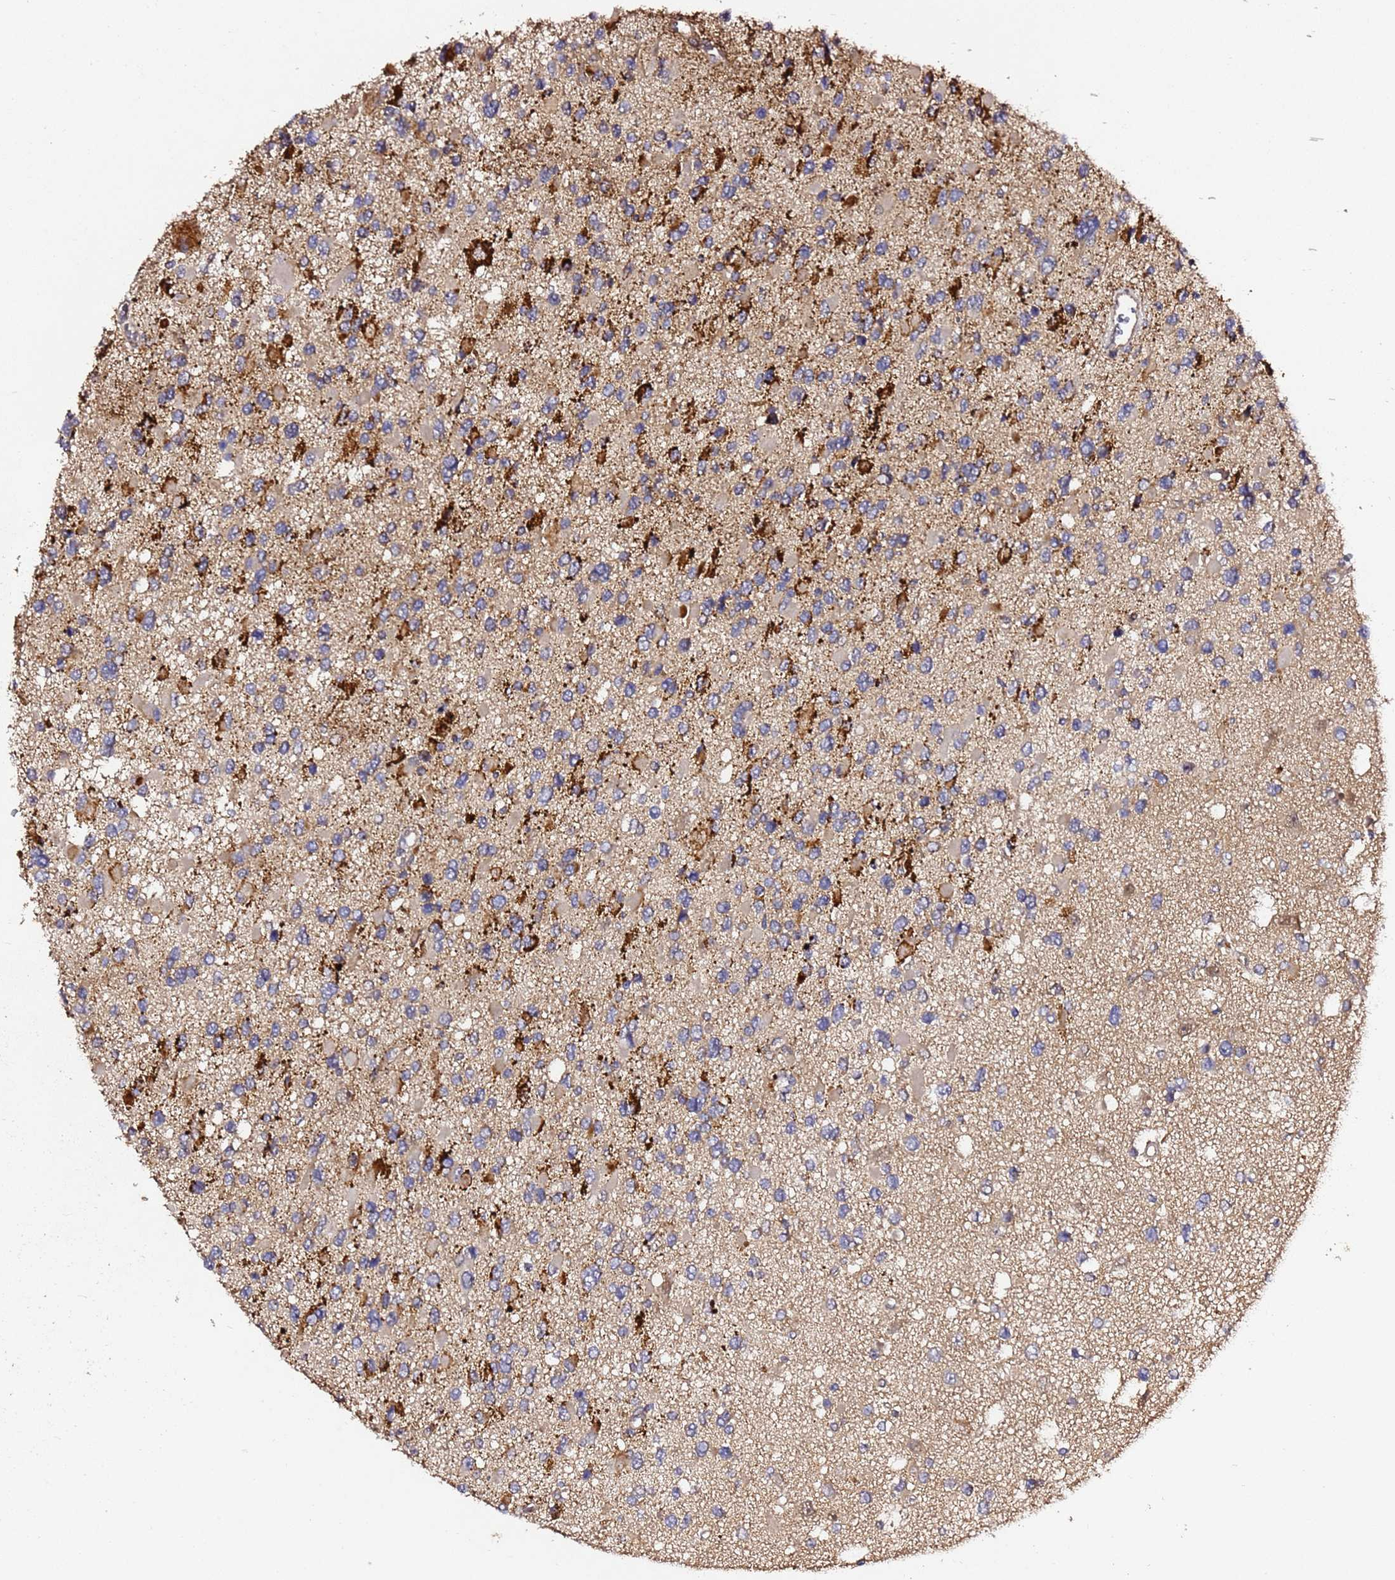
{"staining": {"intensity": "strong", "quantity": "<25%", "location": "cytoplasmic/membranous"}, "tissue": "glioma", "cell_type": "Tumor cells", "image_type": "cancer", "snomed": [{"axis": "morphology", "description": "Glioma, malignant, High grade"}, {"axis": "topography", "description": "Brain"}], "caption": "Immunohistochemistry photomicrograph of human glioma stained for a protein (brown), which reveals medium levels of strong cytoplasmic/membranous staining in about <25% of tumor cells.", "gene": "ALG11", "patient": {"sex": "male", "age": 53}}